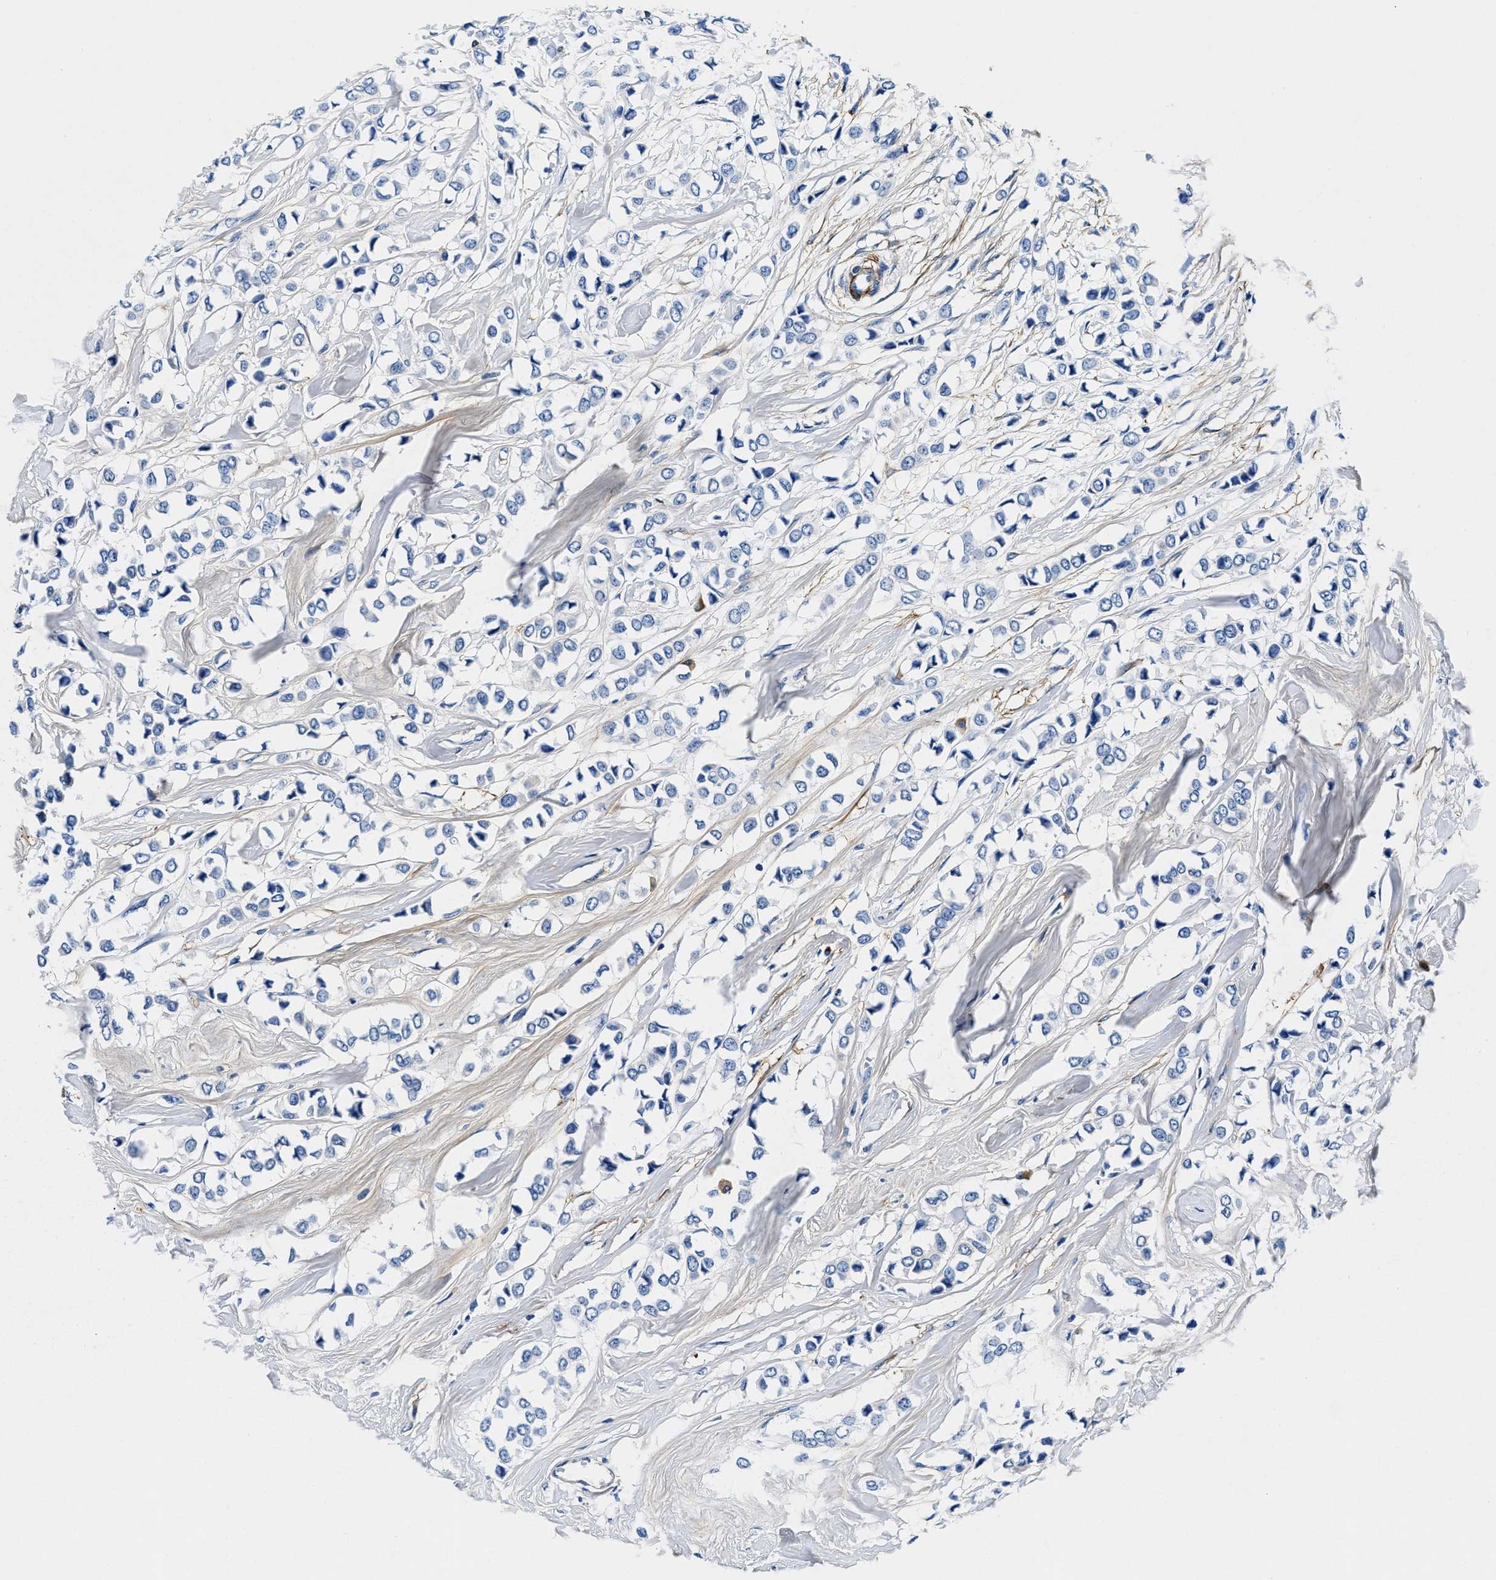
{"staining": {"intensity": "negative", "quantity": "none", "location": "none"}, "tissue": "breast cancer", "cell_type": "Tumor cells", "image_type": "cancer", "snomed": [{"axis": "morphology", "description": "Lobular carcinoma"}, {"axis": "topography", "description": "Breast"}], "caption": "DAB immunohistochemical staining of human breast lobular carcinoma shows no significant positivity in tumor cells. (Stains: DAB immunohistochemistry (IHC) with hematoxylin counter stain, Microscopy: brightfield microscopy at high magnification).", "gene": "TEX261", "patient": {"sex": "female", "age": 51}}